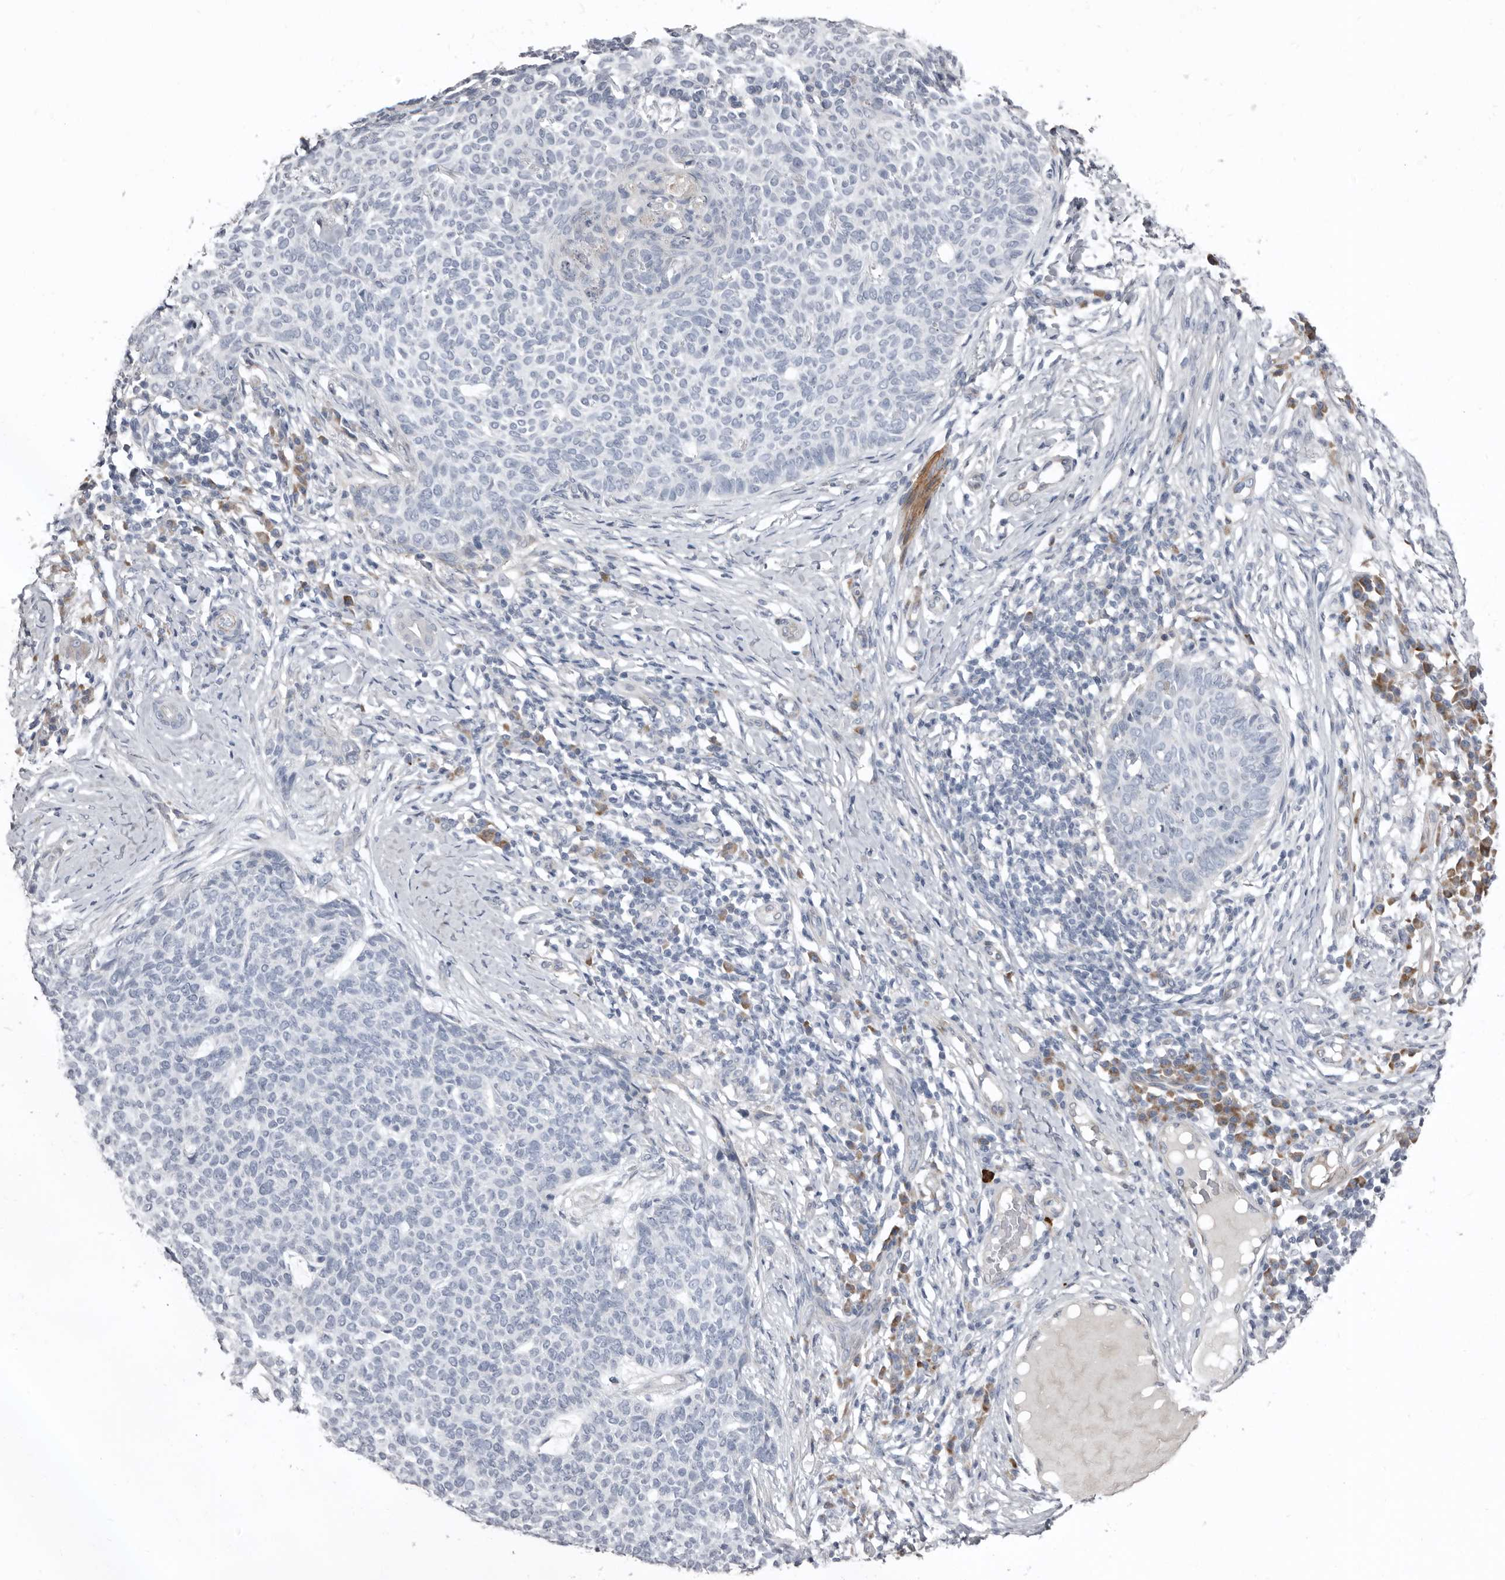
{"staining": {"intensity": "negative", "quantity": "none", "location": "none"}, "tissue": "skin cancer", "cell_type": "Tumor cells", "image_type": "cancer", "snomed": [{"axis": "morphology", "description": "Normal tissue, NOS"}, {"axis": "morphology", "description": "Basal cell carcinoma"}, {"axis": "topography", "description": "Skin"}], "caption": "An image of basal cell carcinoma (skin) stained for a protein displays no brown staining in tumor cells.", "gene": "ZNF114", "patient": {"sex": "male", "age": 50}}